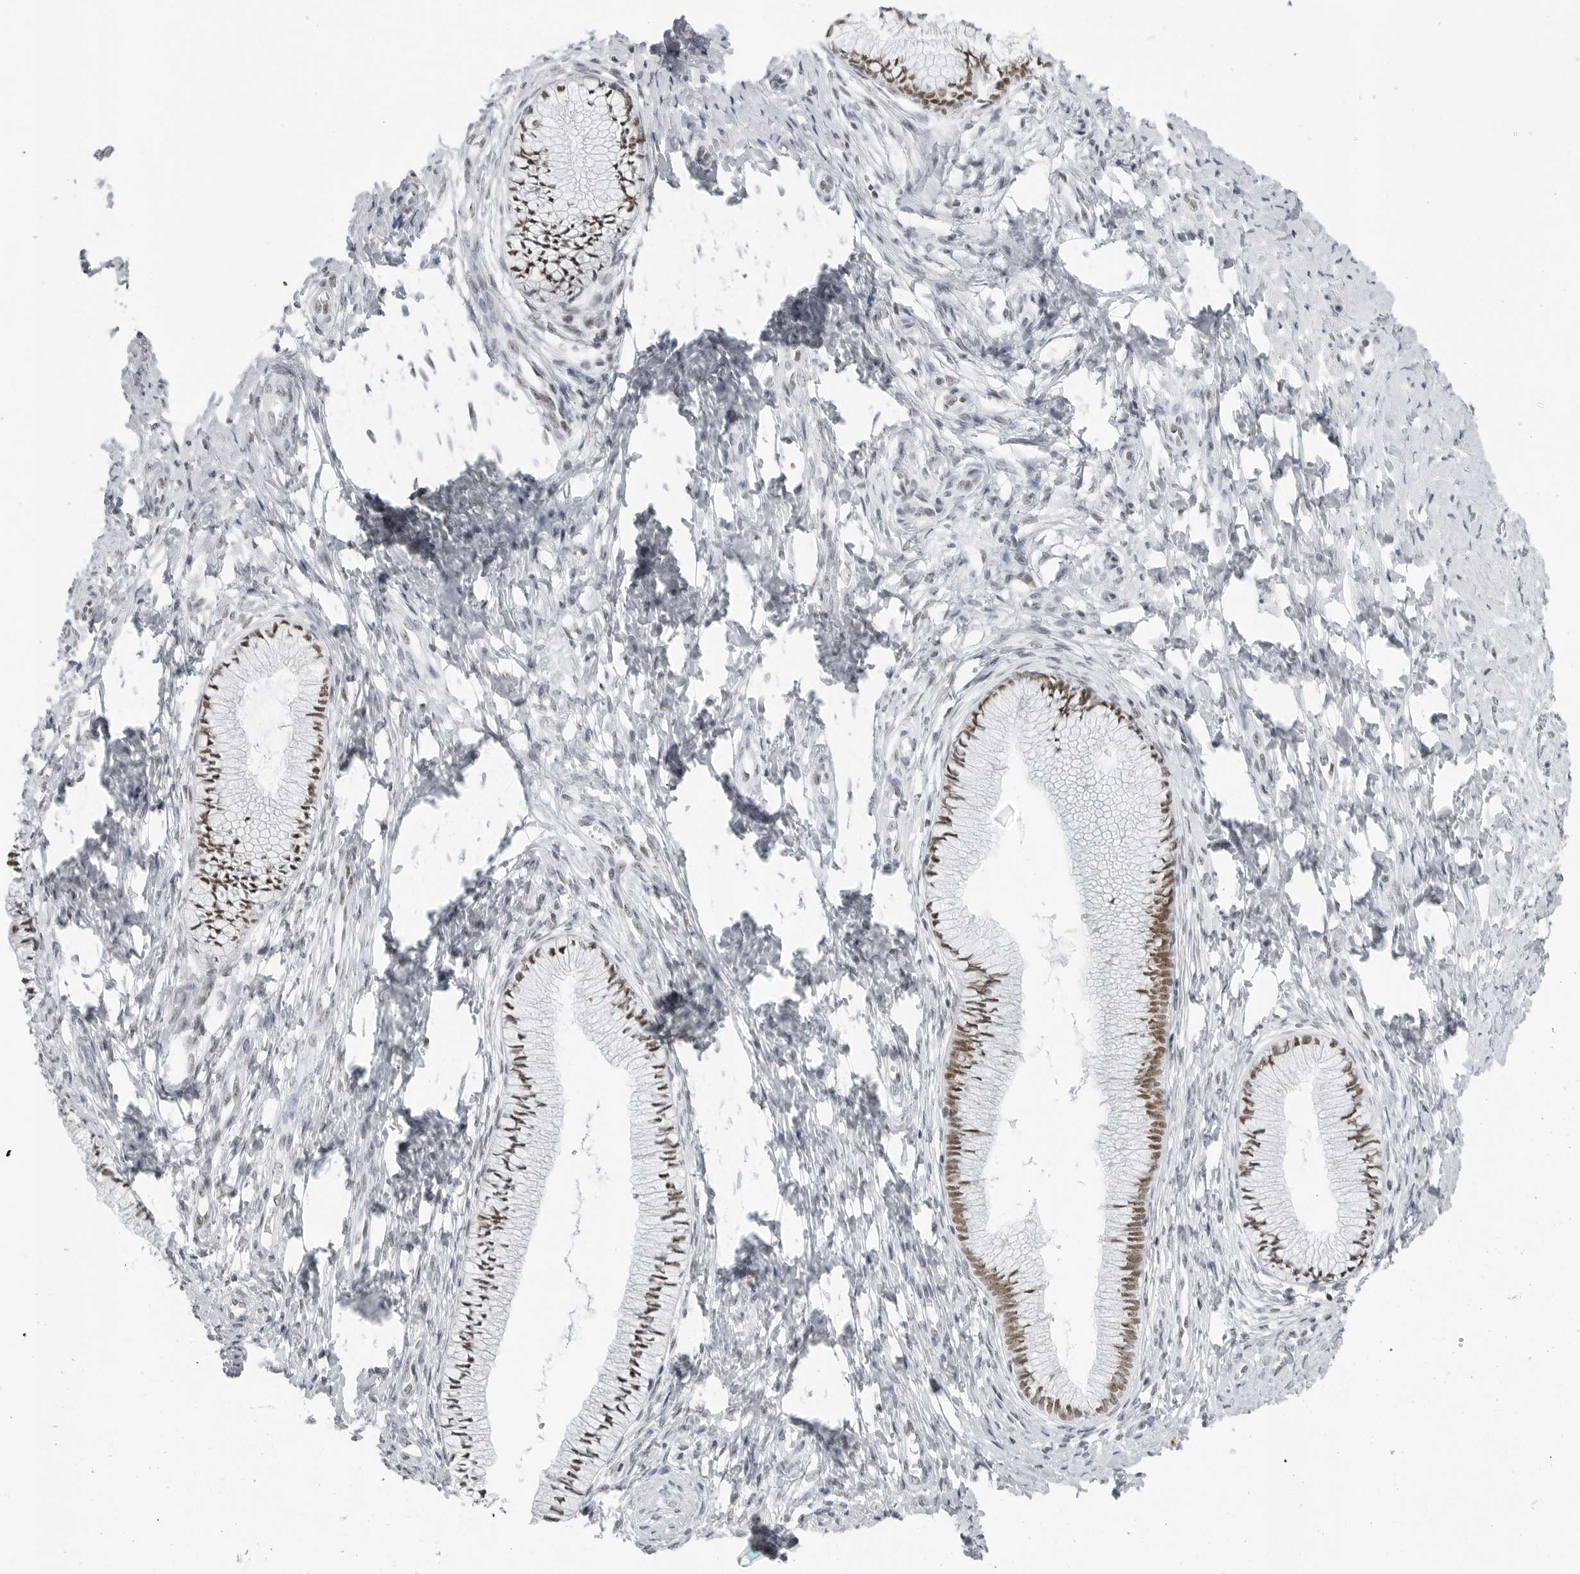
{"staining": {"intensity": "moderate", "quantity": ">75%", "location": "nuclear"}, "tissue": "cervix", "cell_type": "Glandular cells", "image_type": "normal", "snomed": [{"axis": "morphology", "description": "Normal tissue, NOS"}, {"axis": "topography", "description": "Cervix"}], "caption": "Immunohistochemistry of unremarkable human cervix shows medium levels of moderate nuclear expression in about >75% of glandular cells.", "gene": "WRAP53", "patient": {"sex": "female", "age": 36}}